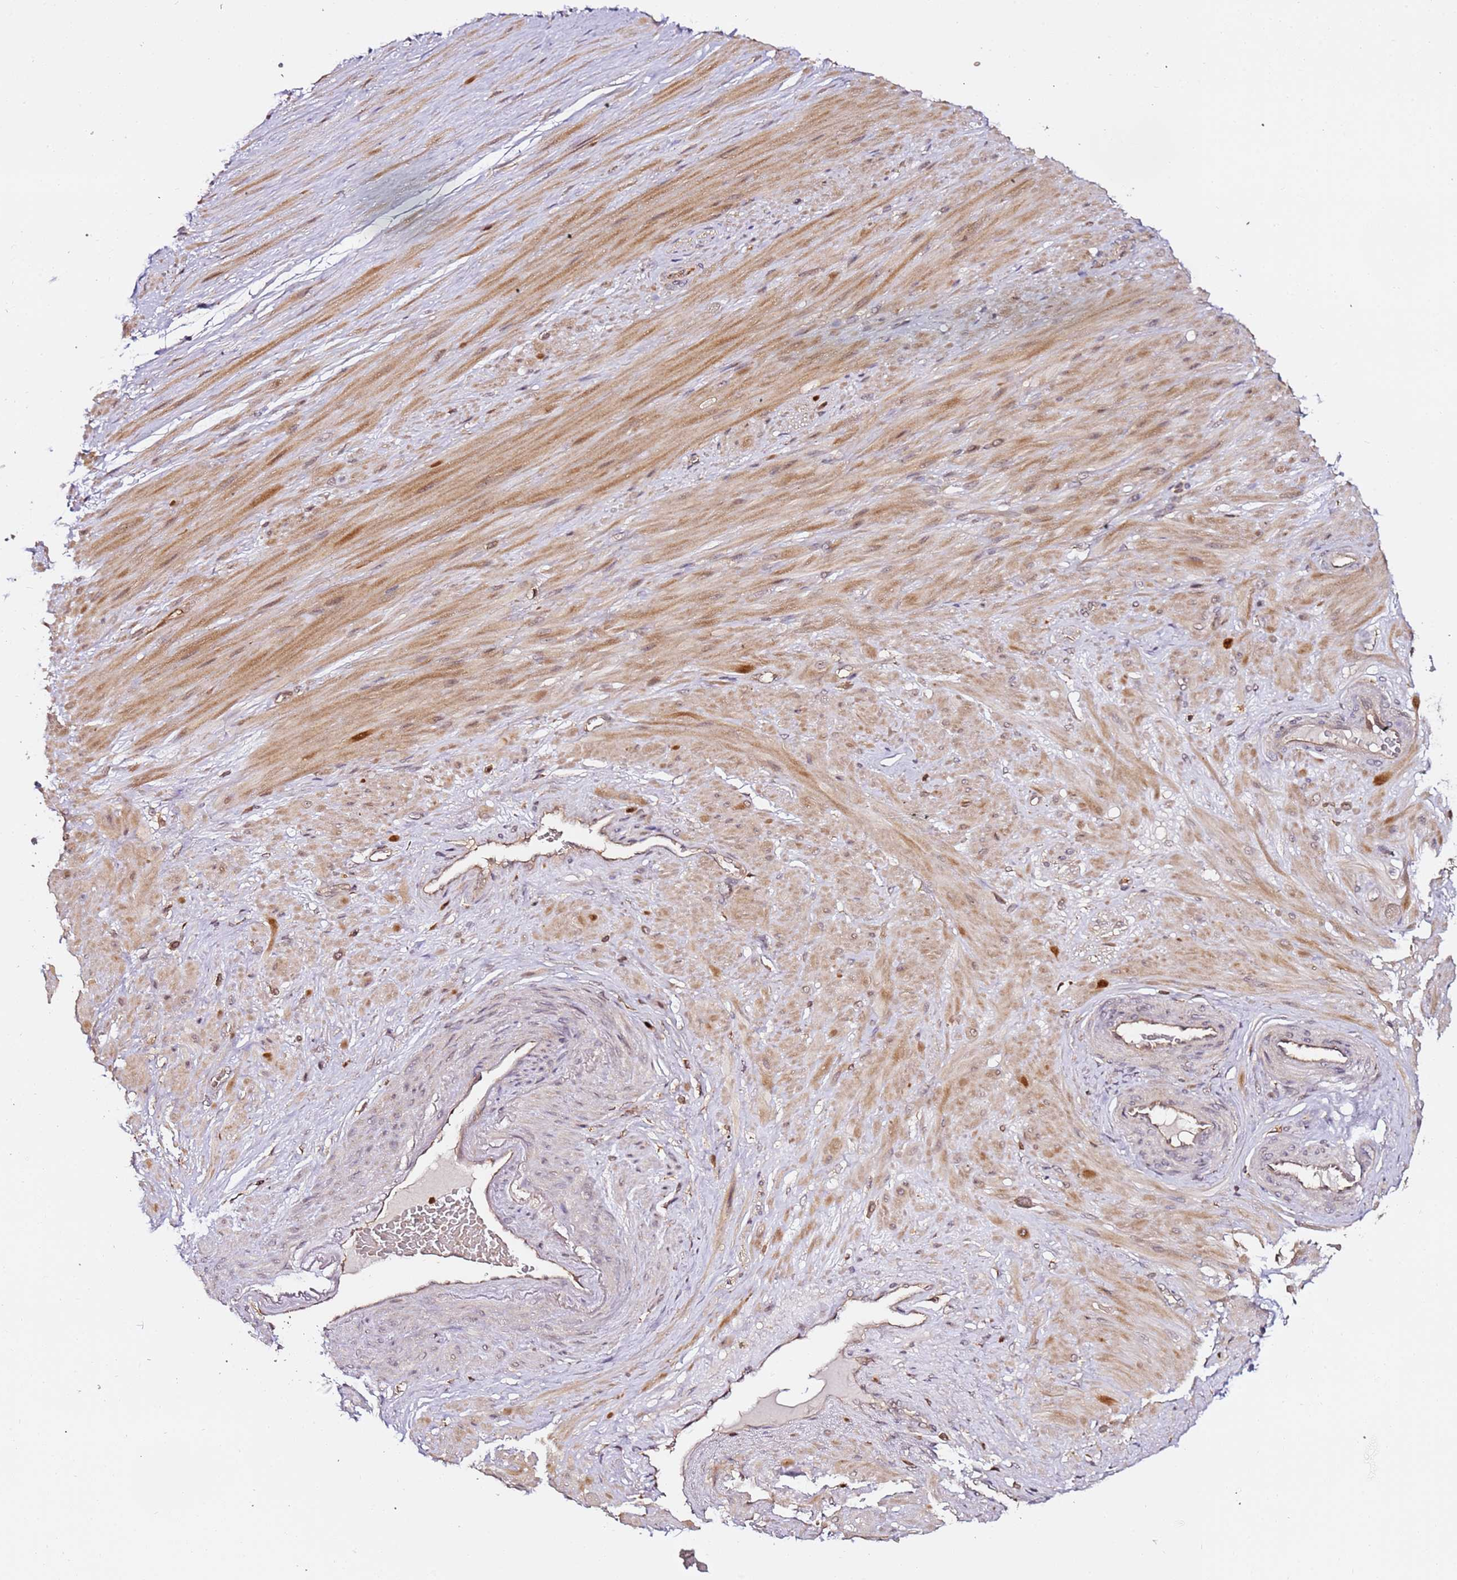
{"staining": {"intensity": "weak", "quantity": ">75%", "location": "cytoplasmic/membranous"}, "tissue": "soft tissue", "cell_type": "Fibroblasts", "image_type": "normal", "snomed": [{"axis": "morphology", "description": "Normal tissue, NOS"}, {"axis": "morphology", "description": "Adenocarcinoma, Low grade"}, {"axis": "topography", "description": "Prostate"}, {"axis": "topography", "description": "Peripheral nerve tissue"}], "caption": "Soft tissue stained with DAB IHC shows low levels of weak cytoplasmic/membranous staining in about >75% of fibroblasts.", "gene": "OR5V1", "patient": {"sex": "male", "age": 63}}